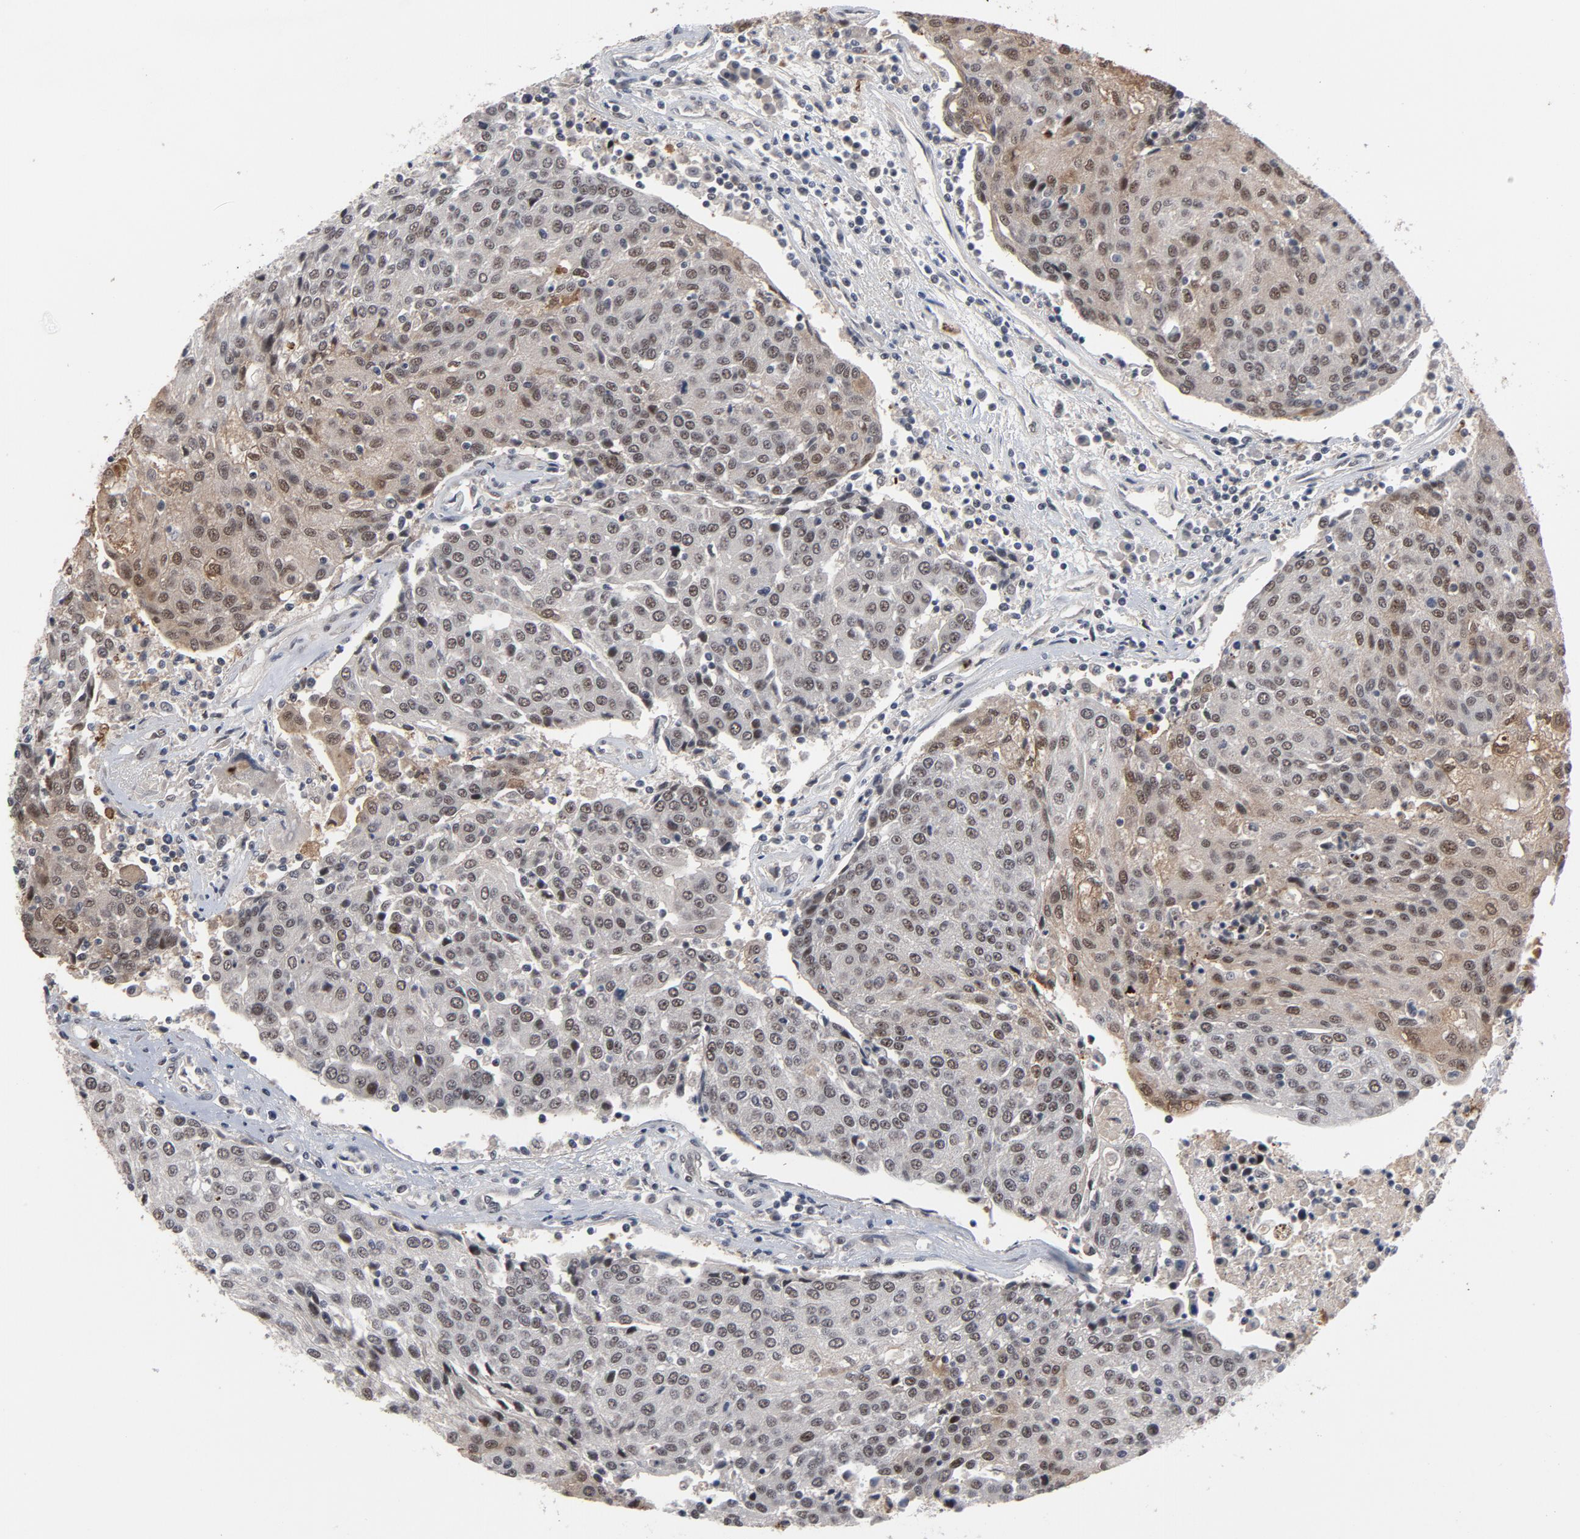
{"staining": {"intensity": "weak", "quantity": "25%-75%", "location": "nuclear"}, "tissue": "urothelial cancer", "cell_type": "Tumor cells", "image_type": "cancer", "snomed": [{"axis": "morphology", "description": "Urothelial carcinoma, High grade"}, {"axis": "topography", "description": "Urinary bladder"}], "caption": "Immunohistochemical staining of urothelial cancer reveals weak nuclear protein expression in approximately 25%-75% of tumor cells.", "gene": "RTL5", "patient": {"sex": "female", "age": 85}}